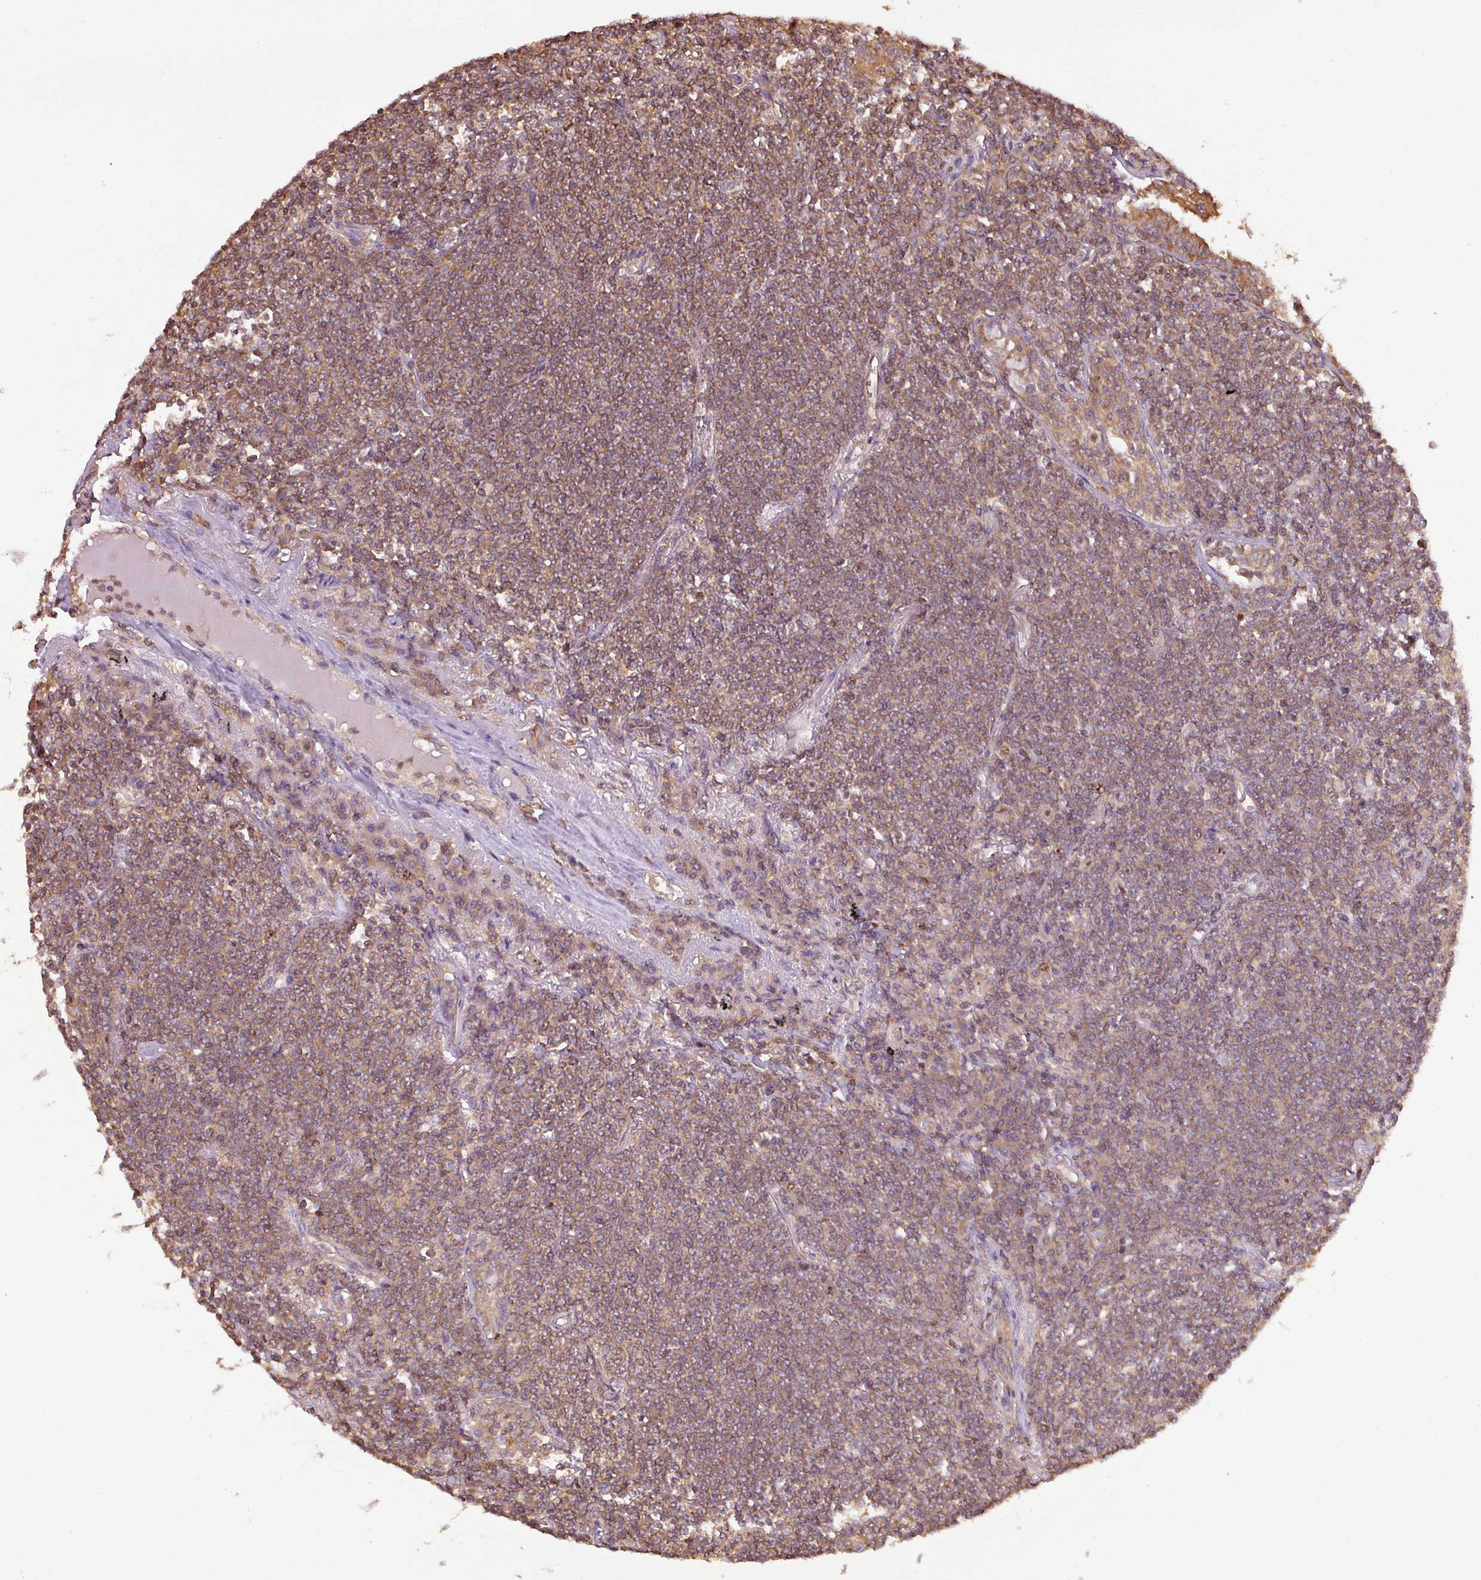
{"staining": {"intensity": "moderate", "quantity": ">75%", "location": "cytoplasmic/membranous"}, "tissue": "lymphoma", "cell_type": "Tumor cells", "image_type": "cancer", "snomed": [{"axis": "morphology", "description": "Malignant lymphoma, non-Hodgkin's type, Low grade"}, {"axis": "topography", "description": "Lung"}], "caption": "Immunohistochemical staining of low-grade malignant lymphoma, non-Hodgkin's type reveals medium levels of moderate cytoplasmic/membranous protein staining in about >75% of tumor cells.", "gene": "VENTX", "patient": {"sex": "female", "age": 71}}